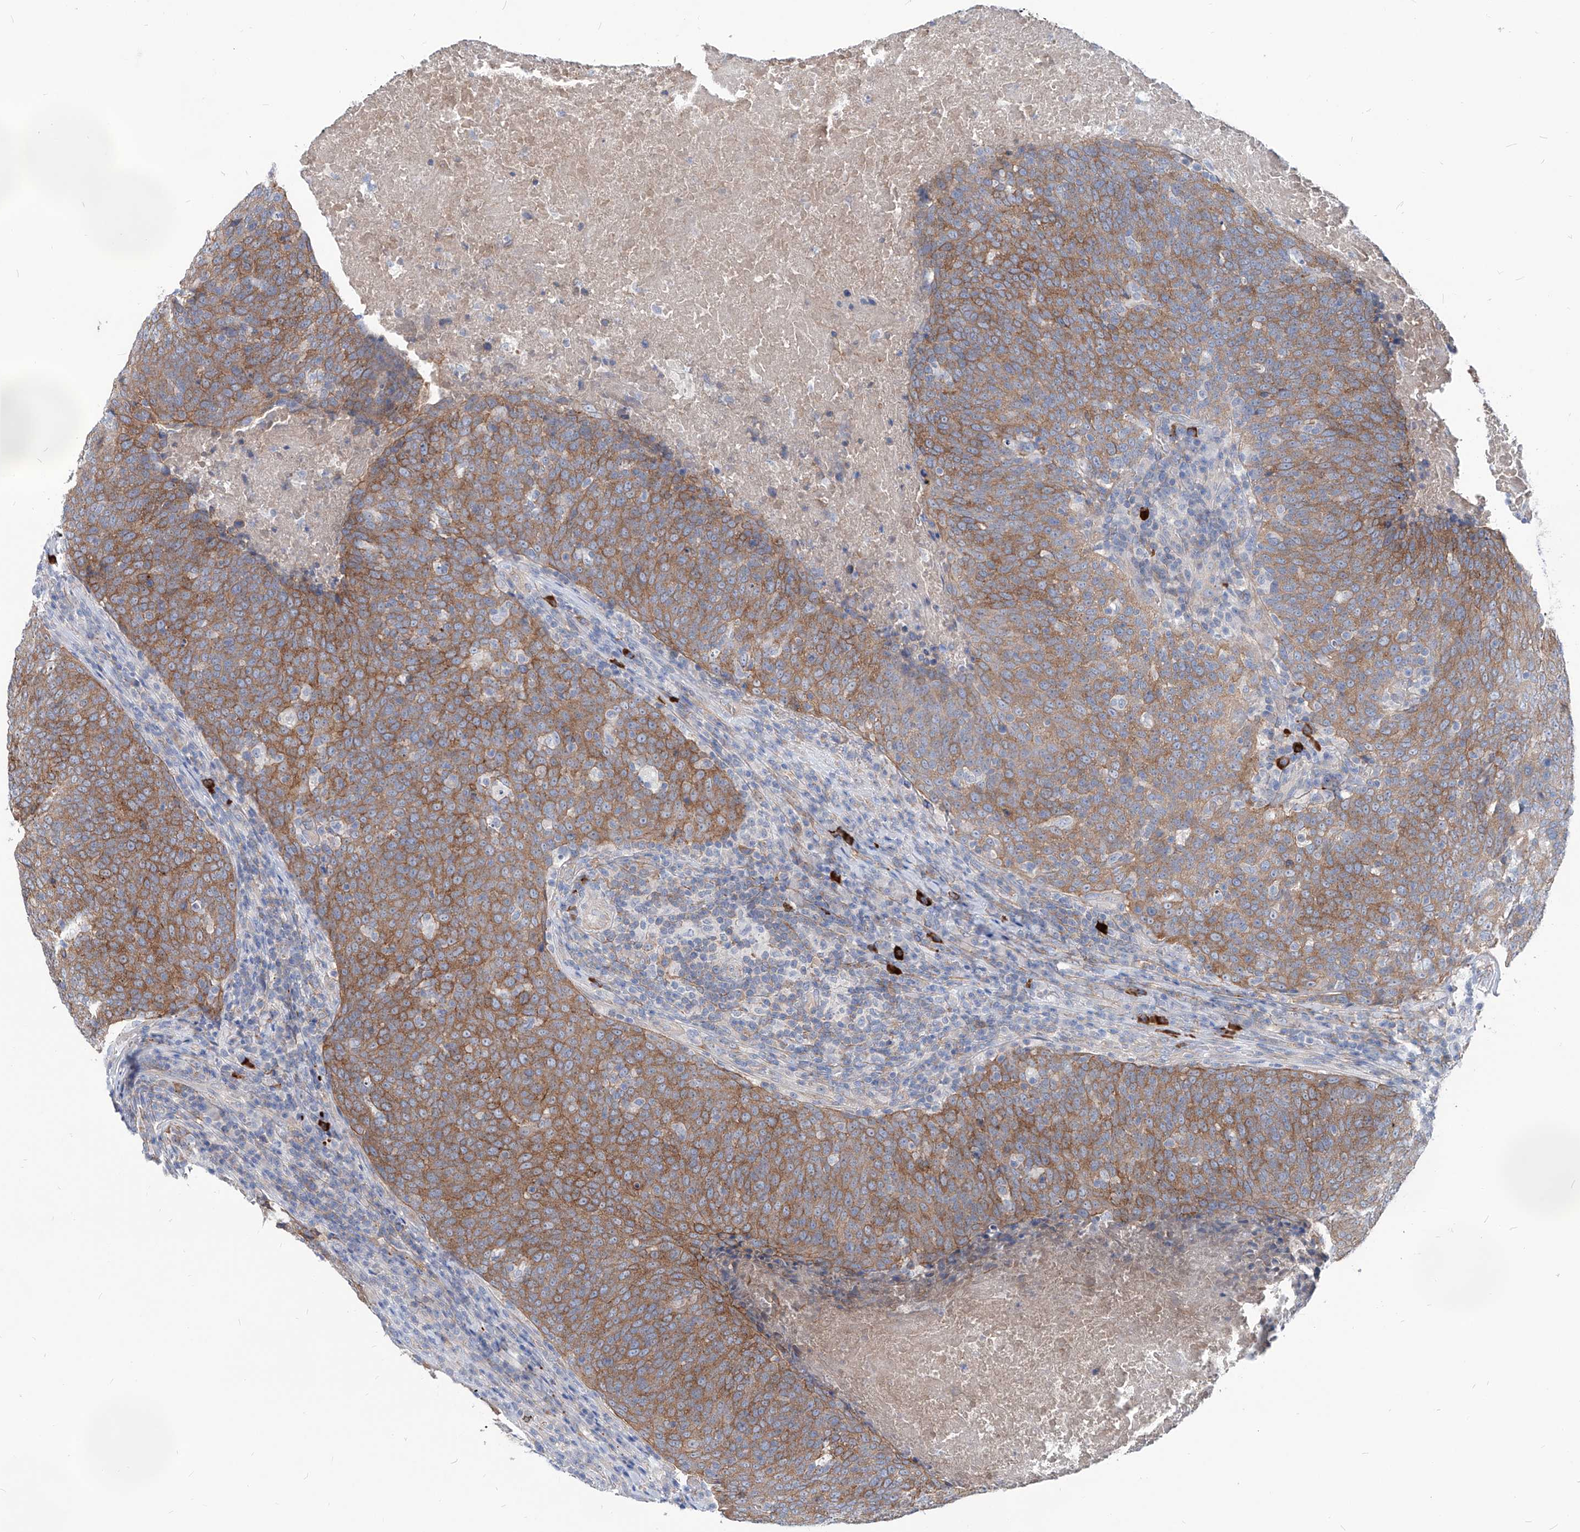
{"staining": {"intensity": "moderate", "quantity": ">75%", "location": "cytoplasmic/membranous"}, "tissue": "head and neck cancer", "cell_type": "Tumor cells", "image_type": "cancer", "snomed": [{"axis": "morphology", "description": "Squamous cell carcinoma, NOS"}, {"axis": "morphology", "description": "Squamous cell carcinoma, metastatic, NOS"}, {"axis": "topography", "description": "Lymph node"}, {"axis": "topography", "description": "Head-Neck"}], "caption": "Protein staining displays moderate cytoplasmic/membranous positivity in about >75% of tumor cells in metastatic squamous cell carcinoma (head and neck). (DAB (3,3'-diaminobenzidine) IHC with brightfield microscopy, high magnification).", "gene": "AKAP10", "patient": {"sex": "male", "age": 62}}